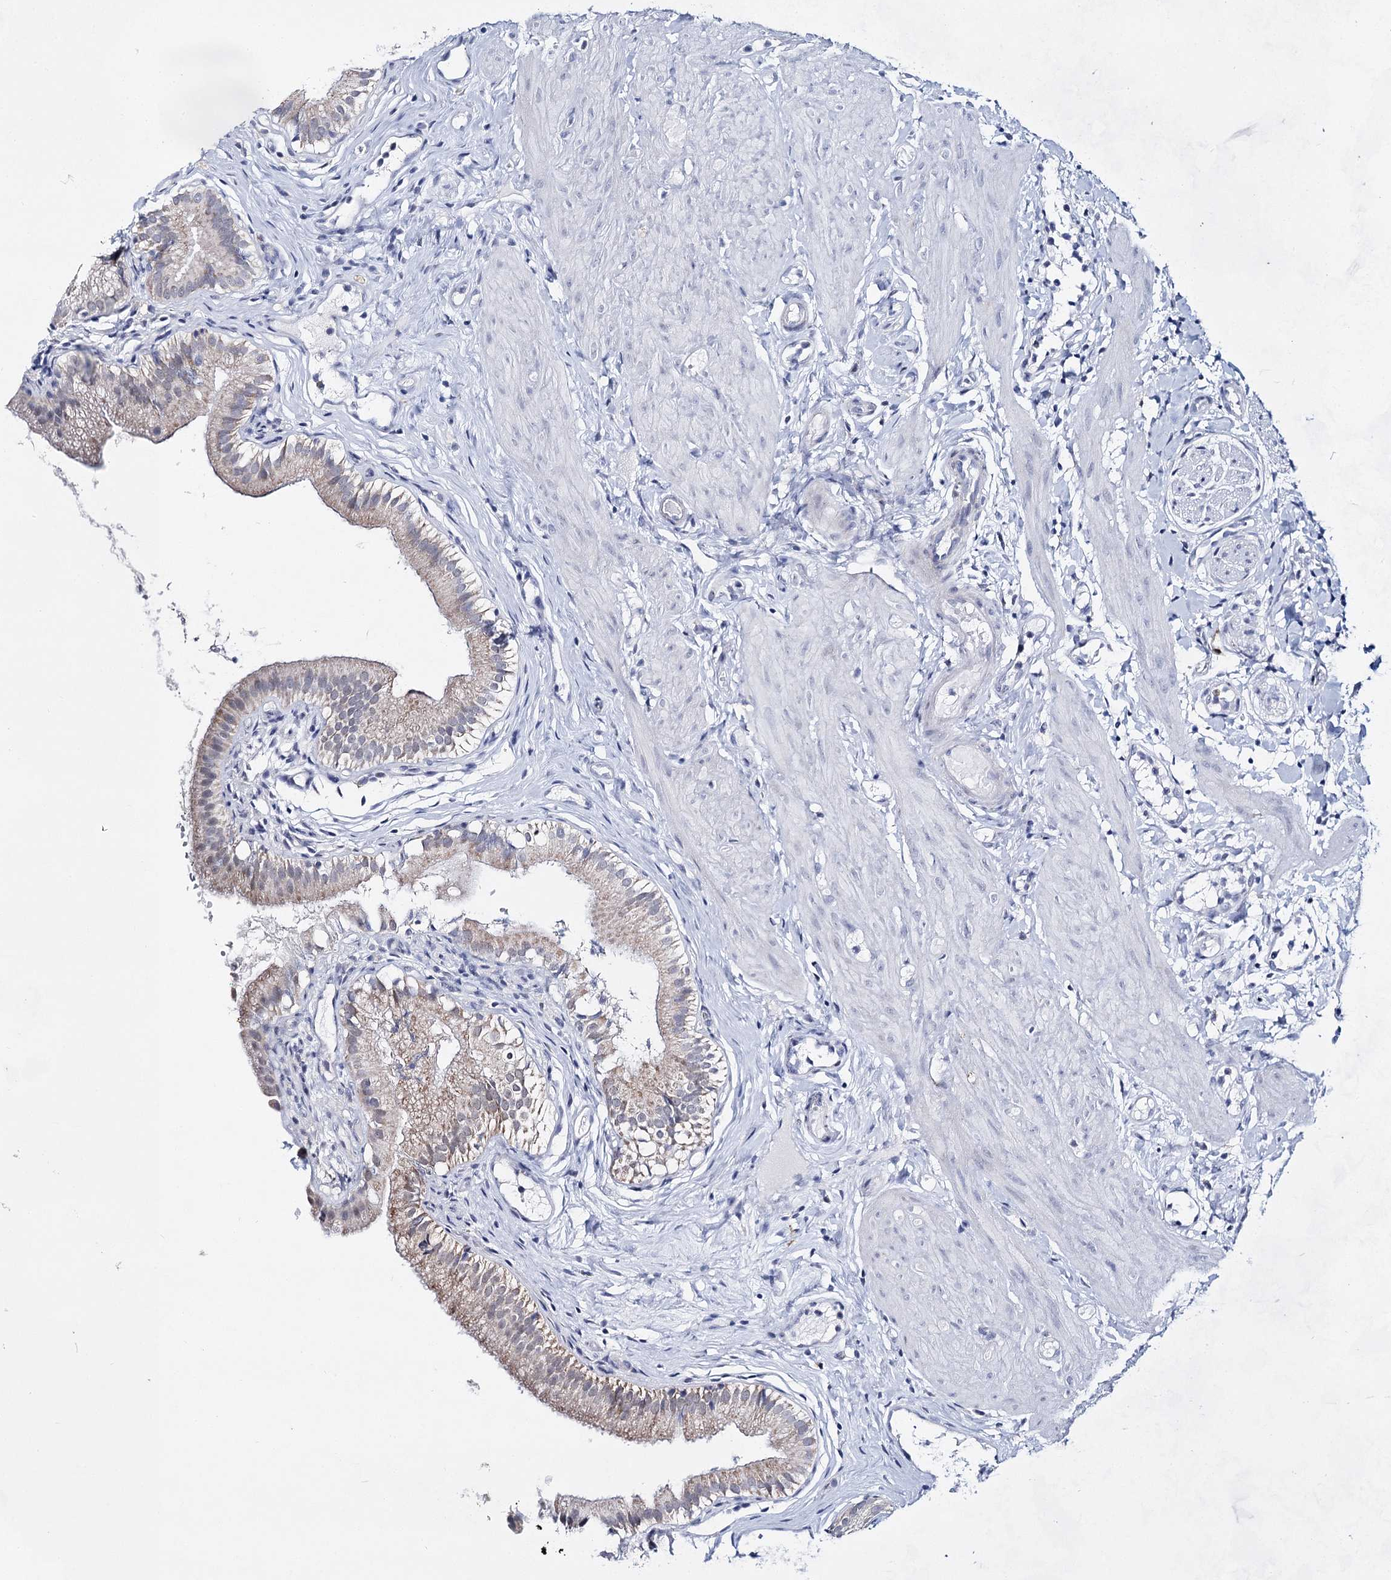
{"staining": {"intensity": "moderate", "quantity": "25%-75%", "location": "cytoplasmic/membranous"}, "tissue": "gallbladder", "cell_type": "Glandular cells", "image_type": "normal", "snomed": [{"axis": "morphology", "description": "Normal tissue, NOS"}, {"axis": "topography", "description": "Gallbladder"}], "caption": "A micrograph showing moderate cytoplasmic/membranous expression in approximately 25%-75% of glandular cells in unremarkable gallbladder, as visualized by brown immunohistochemical staining.", "gene": "BPHL", "patient": {"sex": "female", "age": 26}}